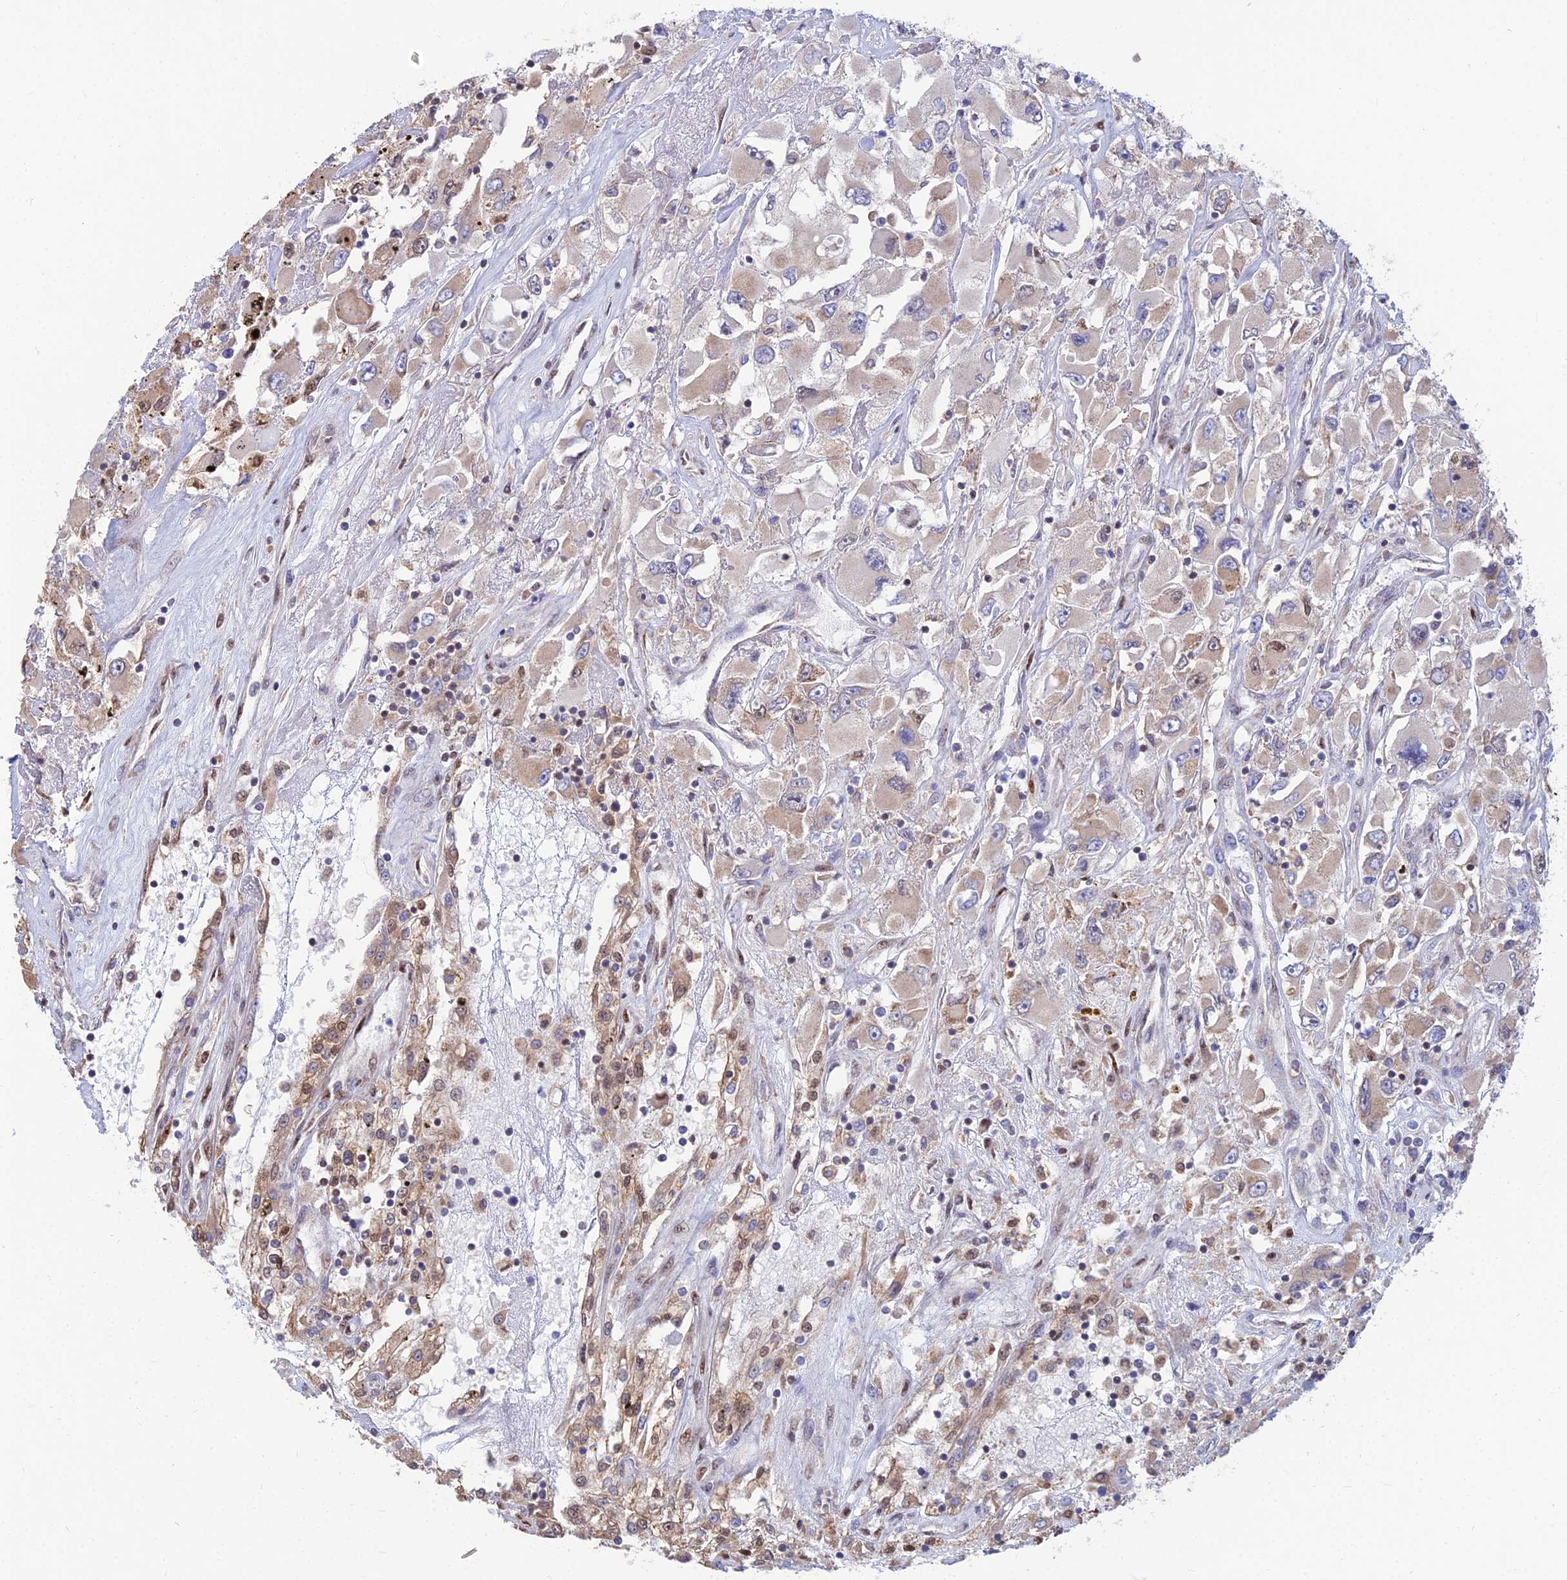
{"staining": {"intensity": "weak", "quantity": "25%-75%", "location": "cytoplasmic/membranous,nuclear"}, "tissue": "renal cancer", "cell_type": "Tumor cells", "image_type": "cancer", "snomed": [{"axis": "morphology", "description": "Adenocarcinoma, NOS"}, {"axis": "topography", "description": "Kidney"}], "caption": "Brown immunohistochemical staining in renal adenocarcinoma exhibits weak cytoplasmic/membranous and nuclear staining in about 25%-75% of tumor cells.", "gene": "DNPEP", "patient": {"sex": "female", "age": 52}}